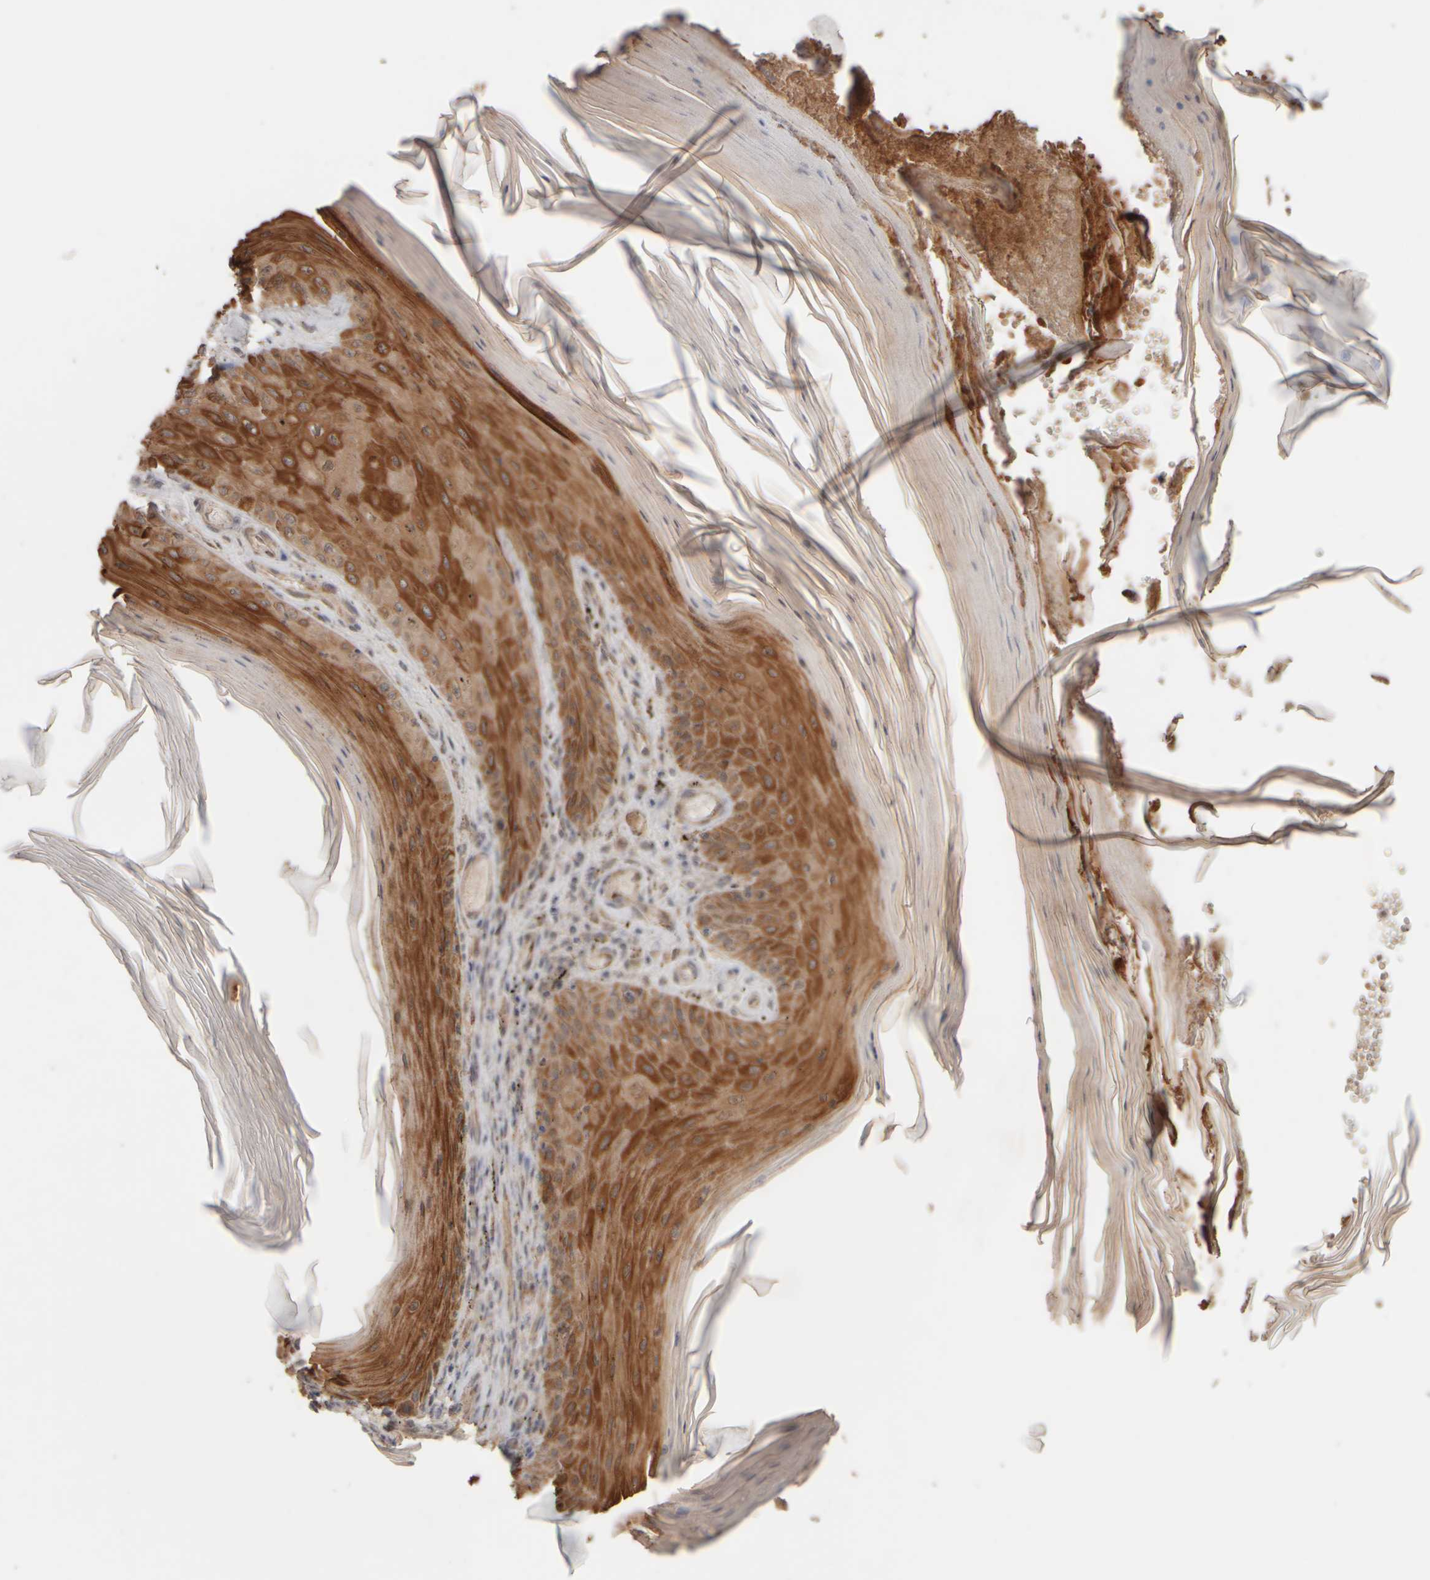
{"staining": {"intensity": "strong", "quantity": ">75%", "location": "cytoplasmic/membranous"}, "tissue": "skin cancer", "cell_type": "Tumor cells", "image_type": "cancer", "snomed": [{"axis": "morphology", "description": "Squamous cell carcinoma, NOS"}, {"axis": "topography", "description": "Skin"}], "caption": "Protein analysis of squamous cell carcinoma (skin) tissue demonstrates strong cytoplasmic/membranous positivity in approximately >75% of tumor cells. (DAB (3,3'-diaminobenzidine) = brown stain, brightfield microscopy at high magnification).", "gene": "EIF2B3", "patient": {"sex": "female", "age": 73}}